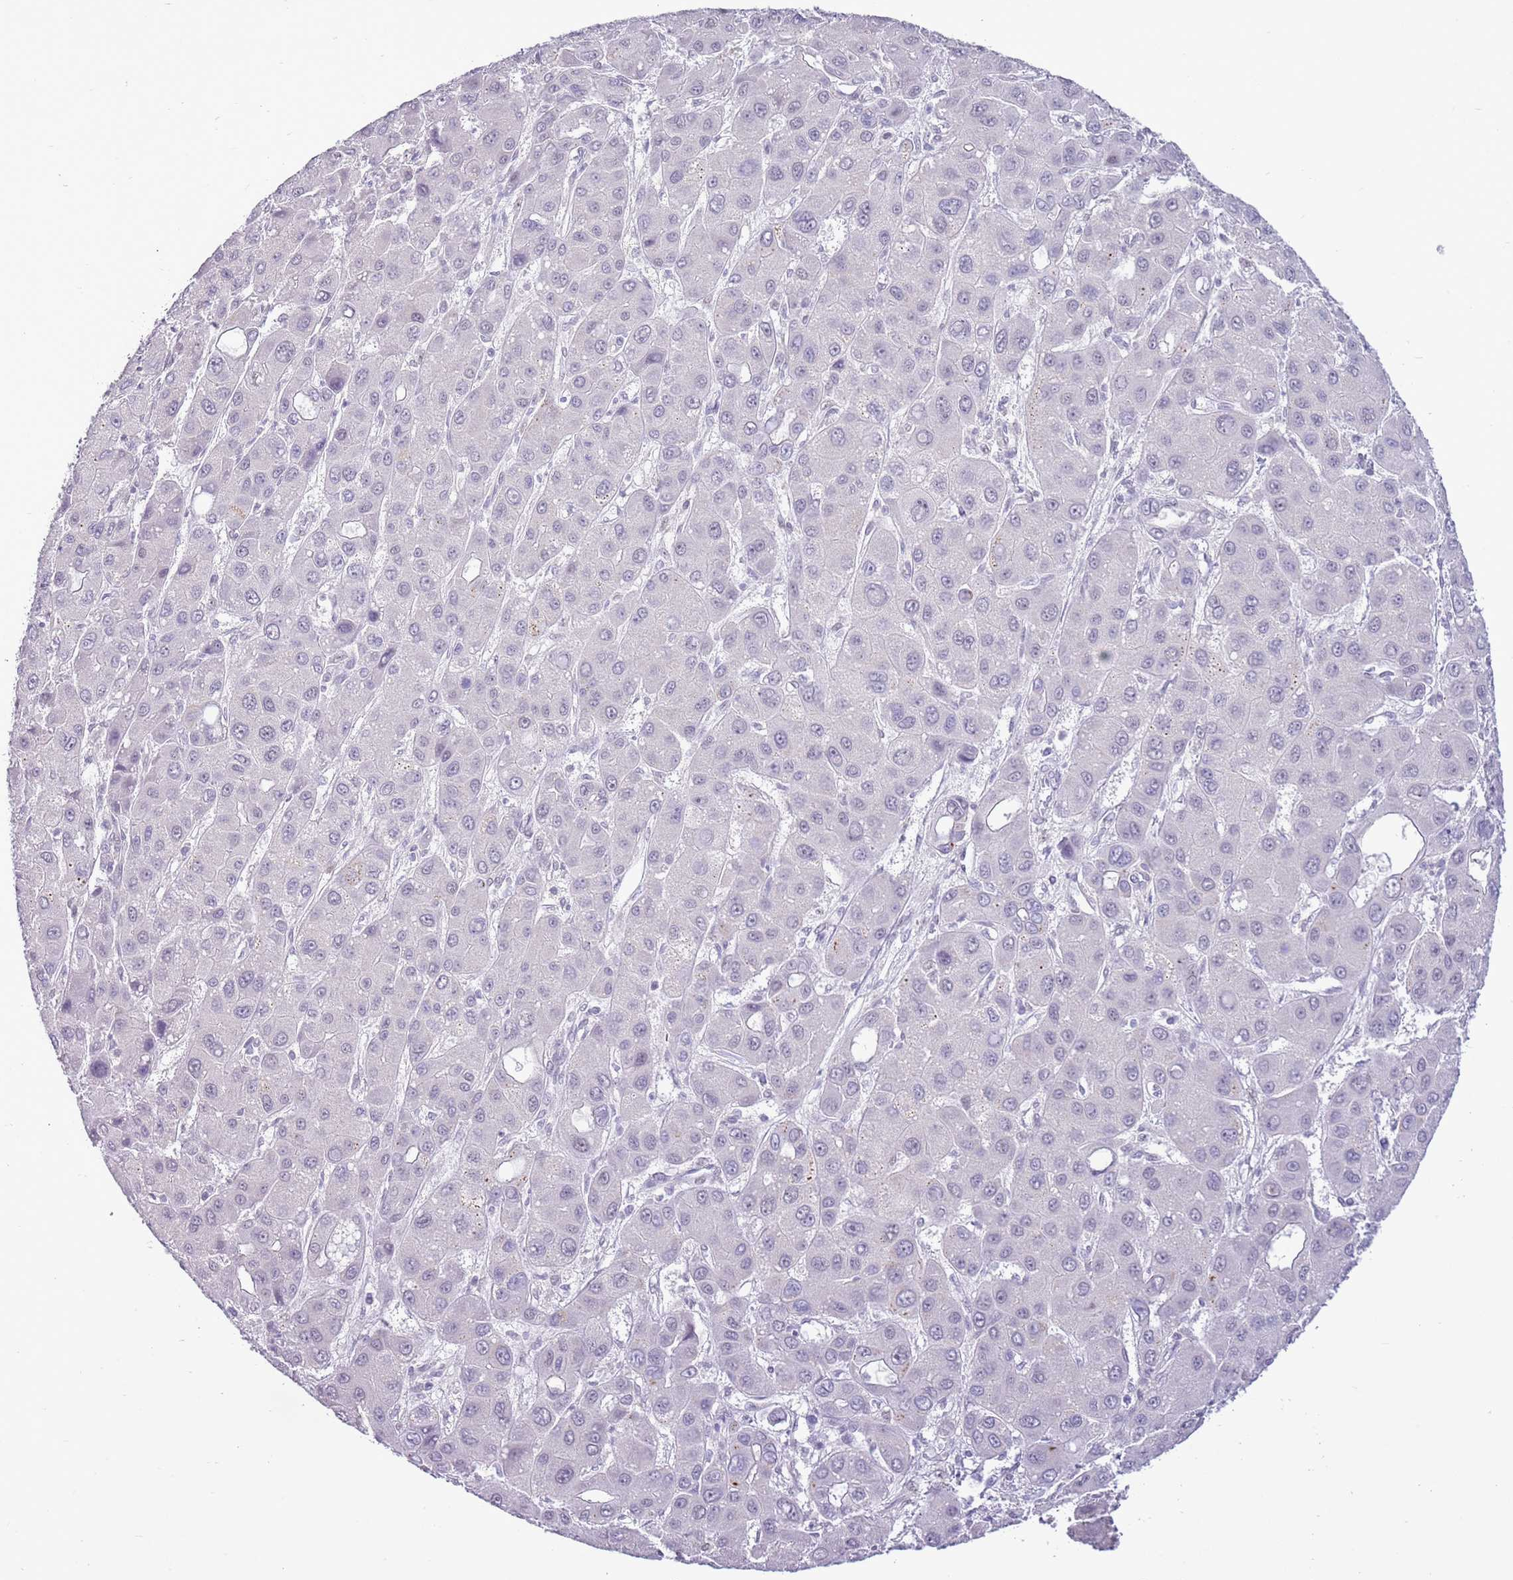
{"staining": {"intensity": "negative", "quantity": "none", "location": "none"}, "tissue": "liver cancer", "cell_type": "Tumor cells", "image_type": "cancer", "snomed": [{"axis": "morphology", "description": "Carcinoma, Hepatocellular, NOS"}, {"axis": "topography", "description": "Liver"}], "caption": "This is an IHC histopathology image of human liver cancer (hepatocellular carcinoma). There is no positivity in tumor cells.", "gene": "PPP1R17", "patient": {"sex": "male", "age": 55}}